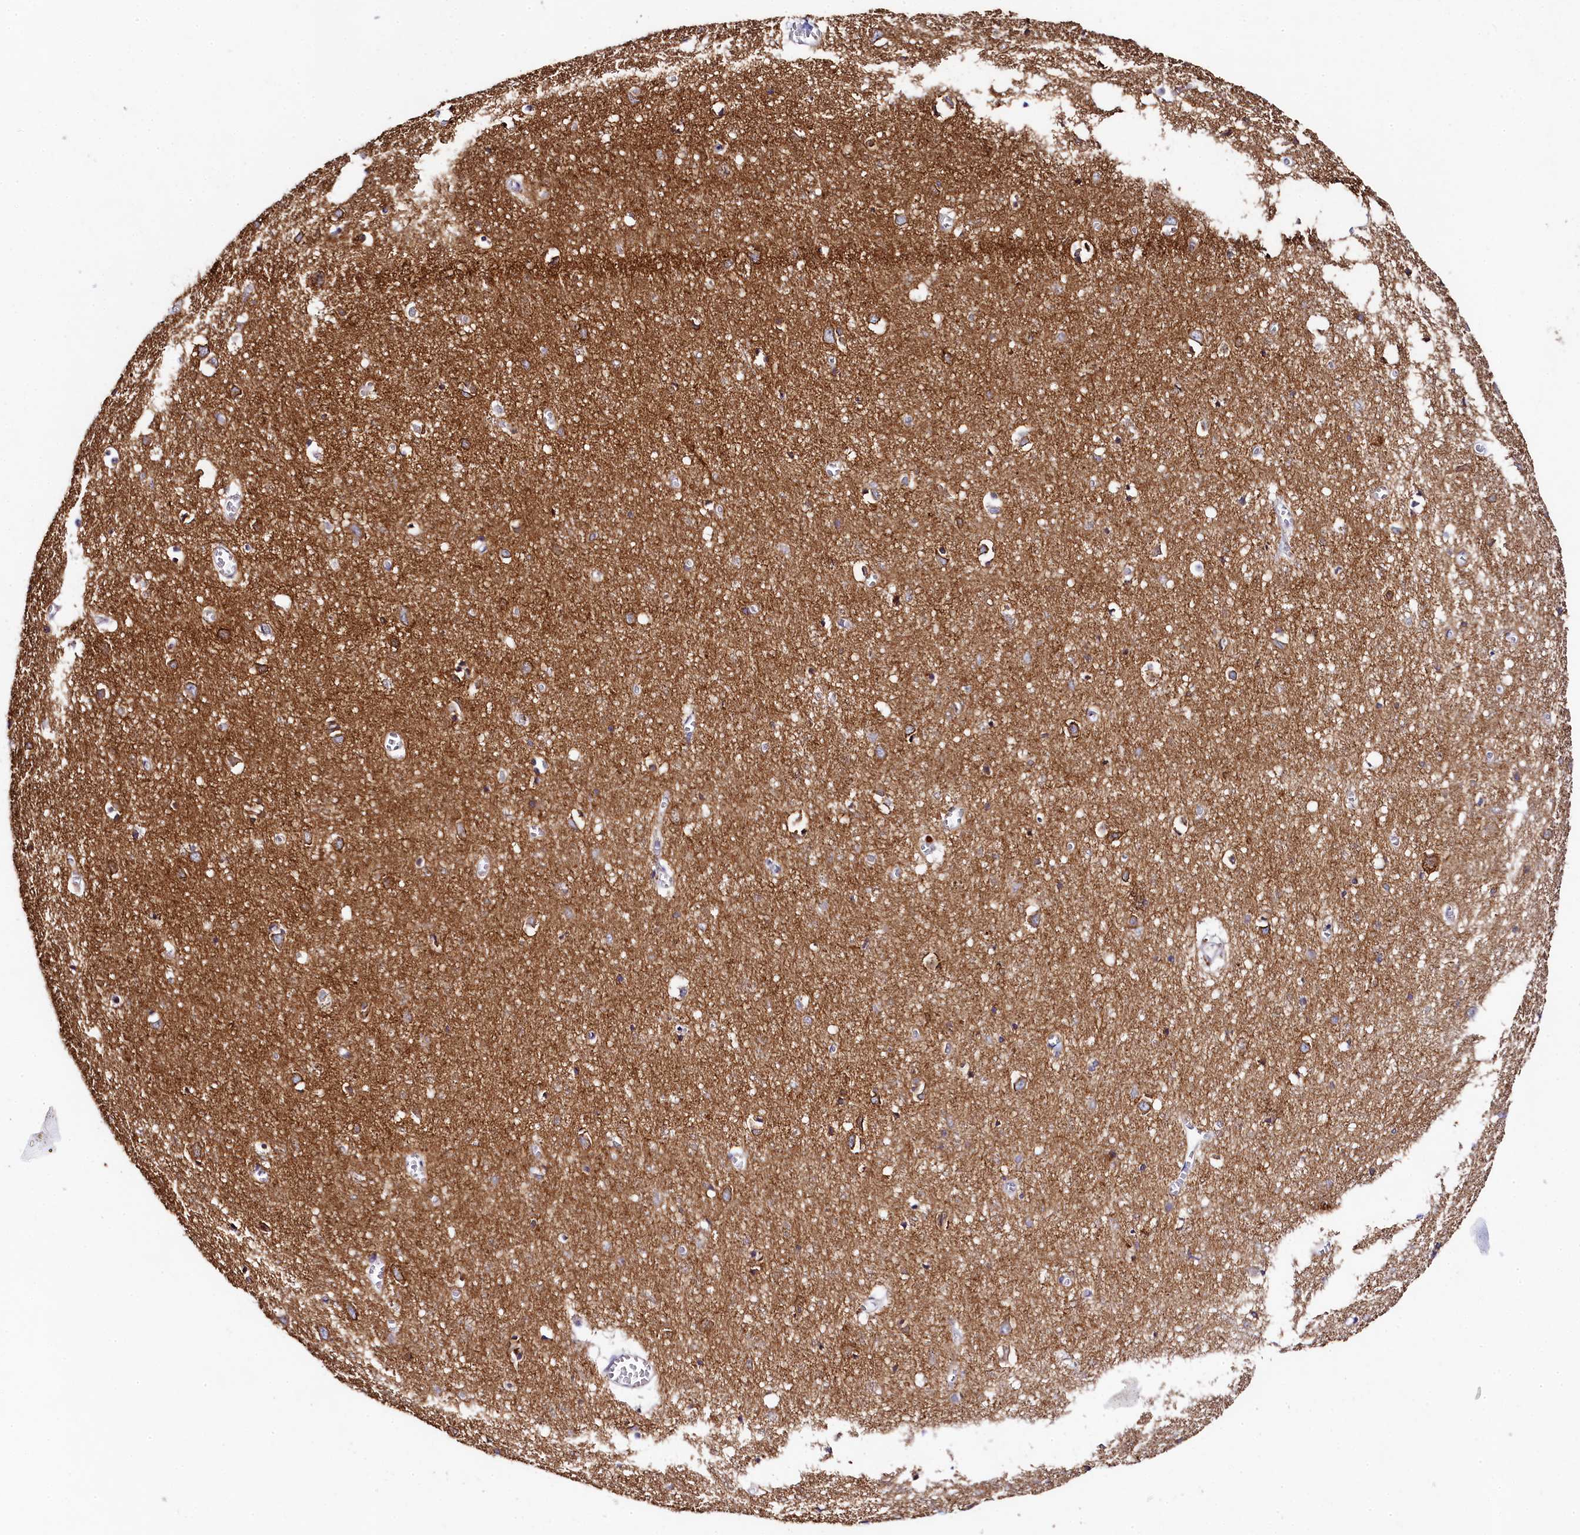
{"staining": {"intensity": "weak", "quantity": ">75%", "location": "cytoplasmic/membranous"}, "tissue": "cerebral cortex", "cell_type": "Endothelial cells", "image_type": "normal", "snomed": [{"axis": "morphology", "description": "Normal tissue, NOS"}, {"axis": "topography", "description": "Cerebral cortex"}], "caption": "Weak cytoplasmic/membranous protein positivity is seen in approximately >75% of endothelial cells in cerebral cortex. The protein of interest is stained brown, and the nuclei are stained in blue (DAB IHC with brightfield microscopy, high magnification).", "gene": "FXYD6", "patient": {"sex": "female", "age": 64}}